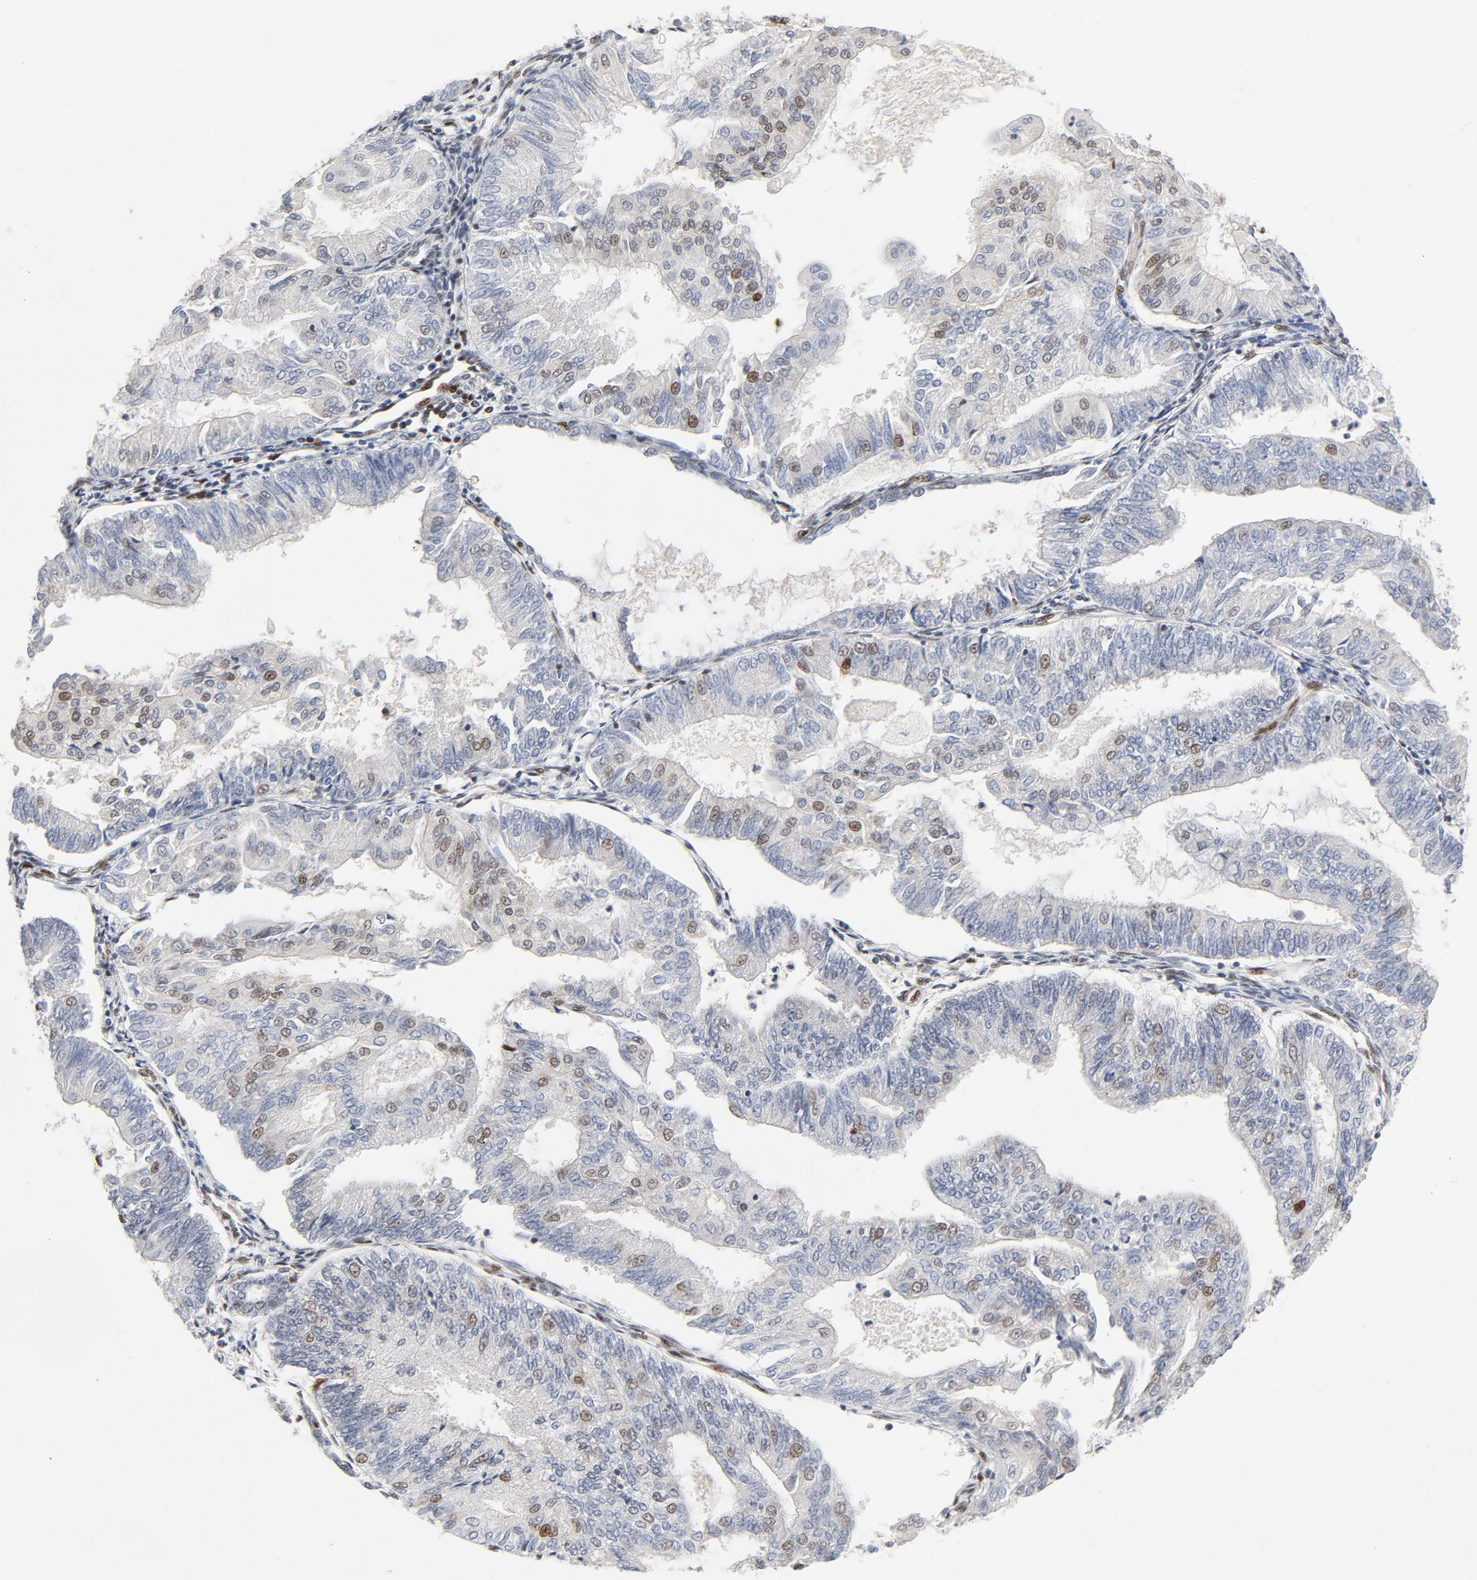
{"staining": {"intensity": "moderate", "quantity": "25%-75%", "location": "nuclear"}, "tissue": "endometrial cancer", "cell_type": "Tumor cells", "image_type": "cancer", "snomed": [{"axis": "morphology", "description": "Adenocarcinoma, NOS"}, {"axis": "topography", "description": "Endometrium"}], "caption": "Protein expression analysis of adenocarcinoma (endometrial) displays moderate nuclear expression in about 25%-75% of tumor cells.", "gene": "MEF2A", "patient": {"sex": "female", "age": 59}}